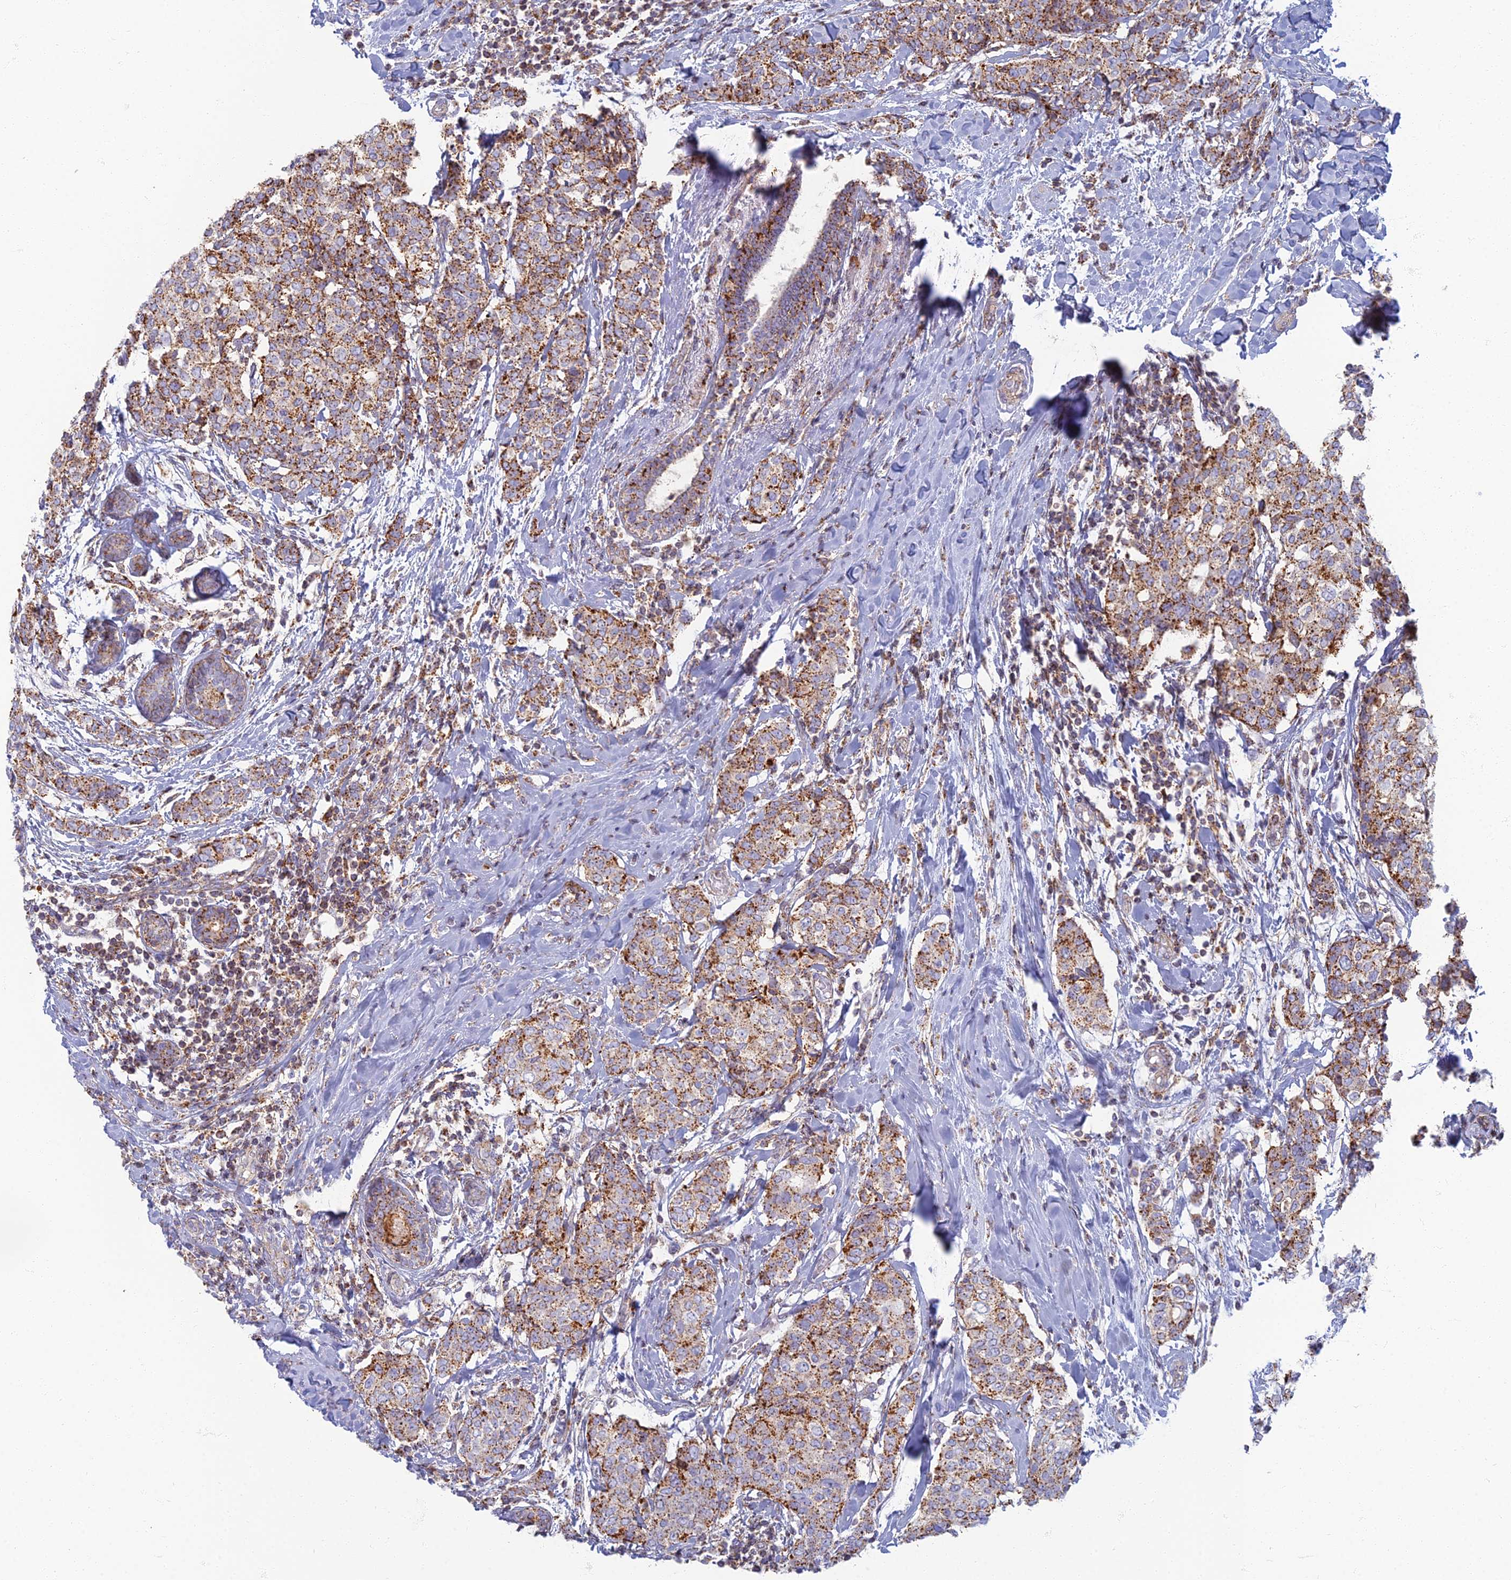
{"staining": {"intensity": "moderate", "quantity": ">75%", "location": "cytoplasmic/membranous"}, "tissue": "breast cancer", "cell_type": "Tumor cells", "image_type": "cancer", "snomed": [{"axis": "morphology", "description": "Lobular carcinoma"}, {"axis": "topography", "description": "Breast"}], "caption": "Protein staining shows moderate cytoplasmic/membranous positivity in about >75% of tumor cells in breast lobular carcinoma. The staining was performed using DAB, with brown indicating positive protein expression. Nuclei are stained blue with hematoxylin.", "gene": "CHMP4B", "patient": {"sex": "female", "age": 51}}